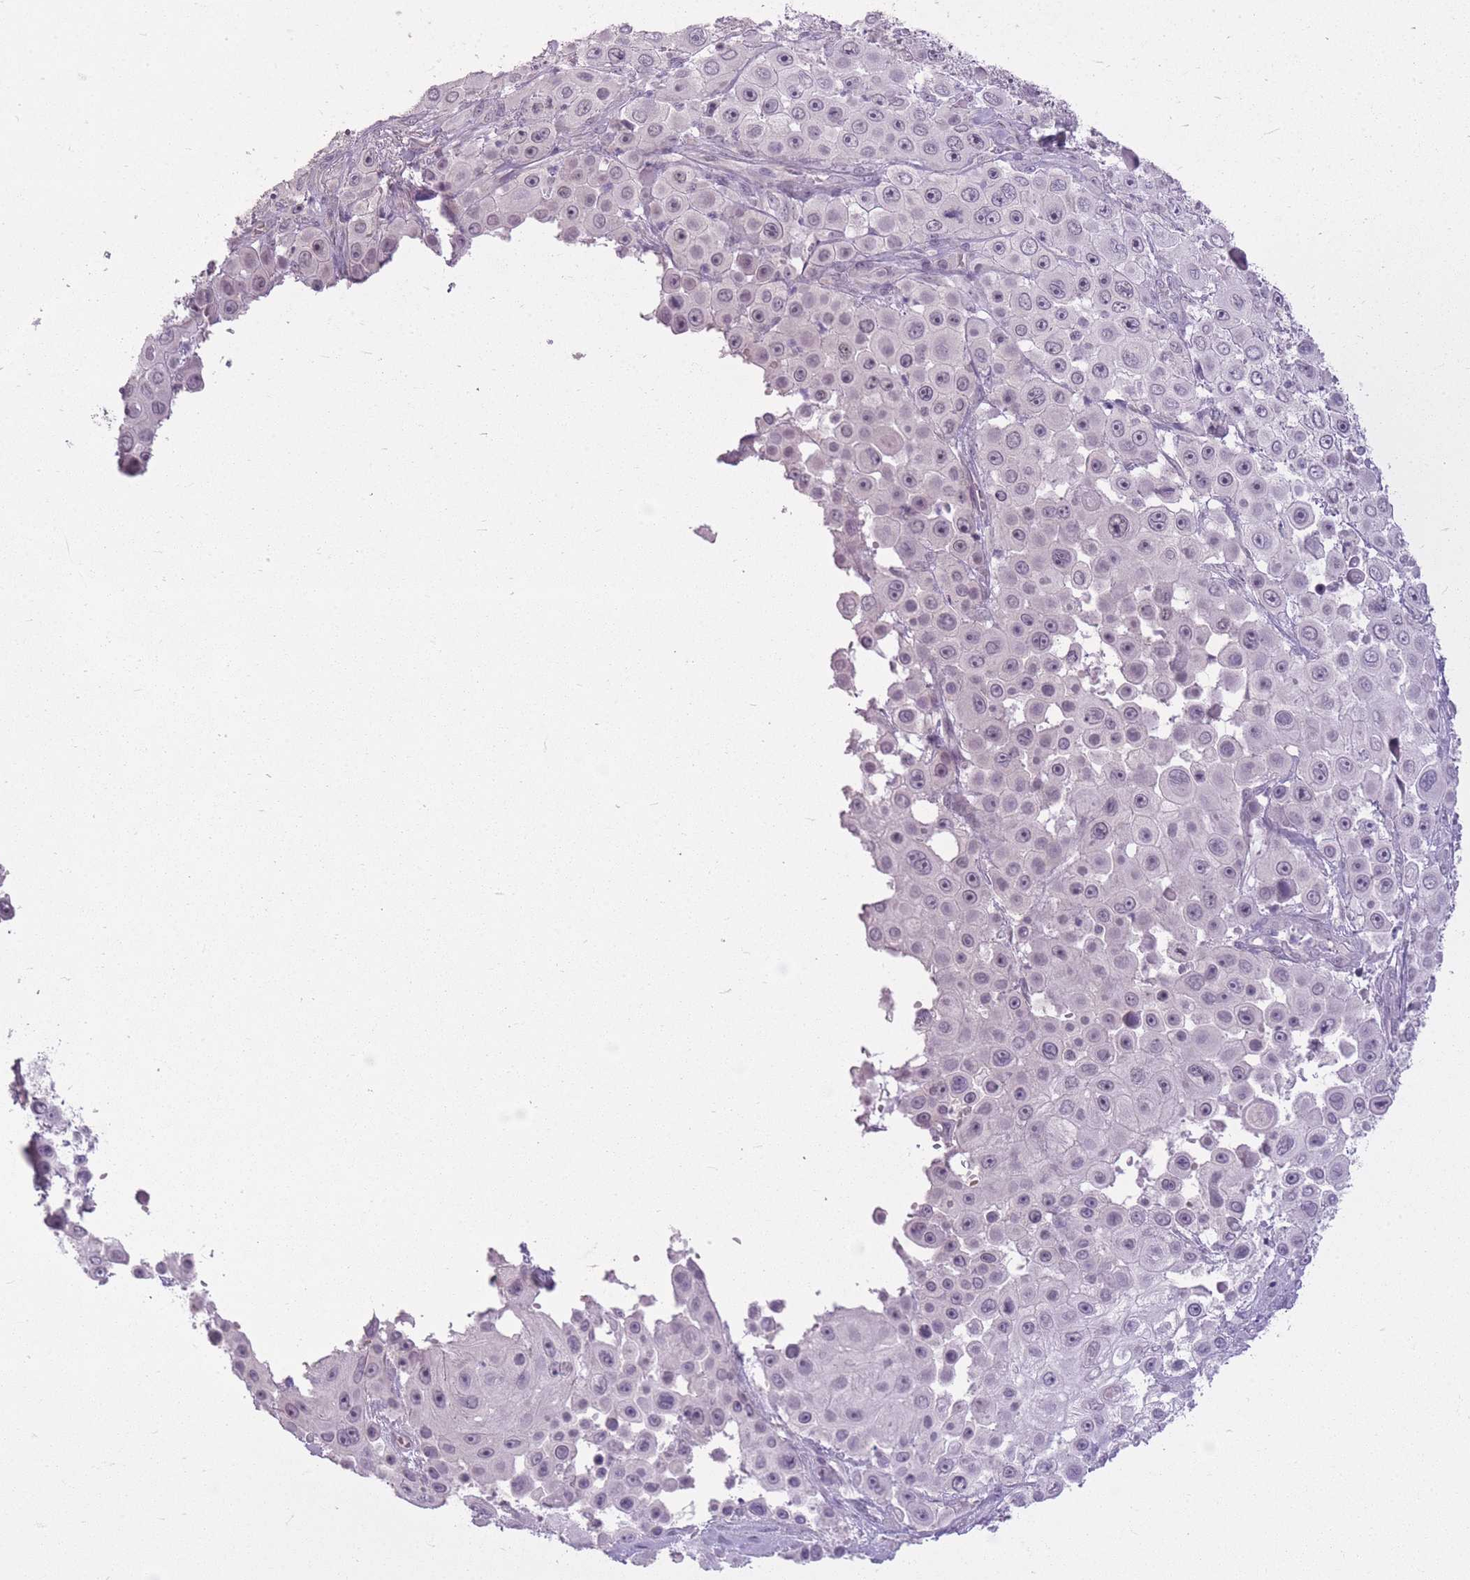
{"staining": {"intensity": "negative", "quantity": "none", "location": "none"}, "tissue": "skin cancer", "cell_type": "Tumor cells", "image_type": "cancer", "snomed": [{"axis": "morphology", "description": "Squamous cell carcinoma, NOS"}, {"axis": "topography", "description": "Skin"}], "caption": "Human skin squamous cell carcinoma stained for a protein using IHC exhibits no staining in tumor cells.", "gene": "ZBTB24", "patient": {"sex": "male", "age": 67}}